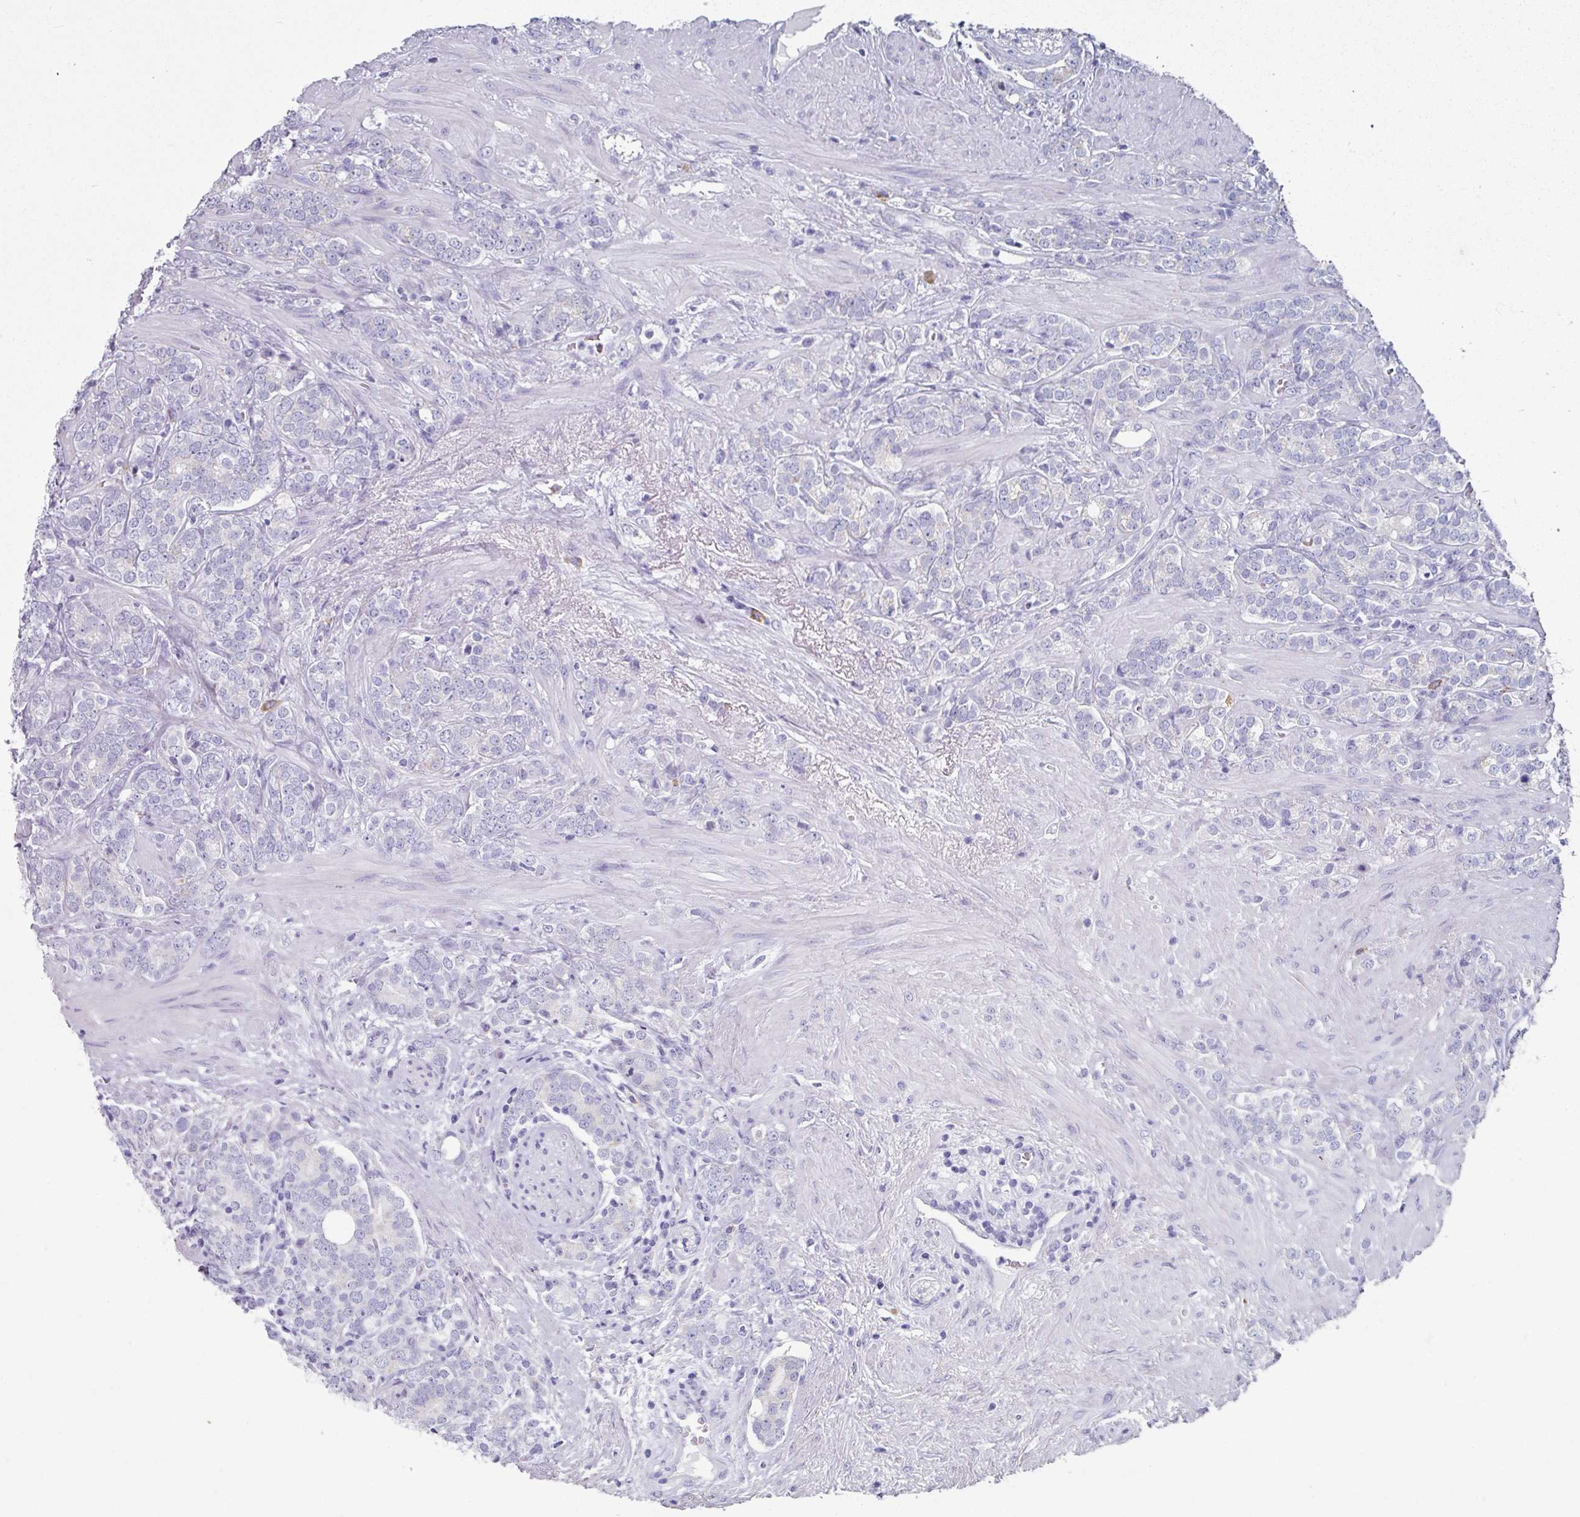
{"staining": {"intensity": "negative", "quantity": "none", "location": "none"}, "tissue": "prostate cancer", "cell_type": "Tumor cells", "image_type": "cancer", "snomed": [{"axis": "morphology", "description": "Adenocarcinoma, High grade"}, {"axis": "topography", "description": "Prostate"}], "caption": "Human prostate adenocarcinoma (high-grade) stained for a protein using IHC reveals no expression in tumor cells.", "gene": "SETBP1", "patient": {"sex": "male", "age": 64}}